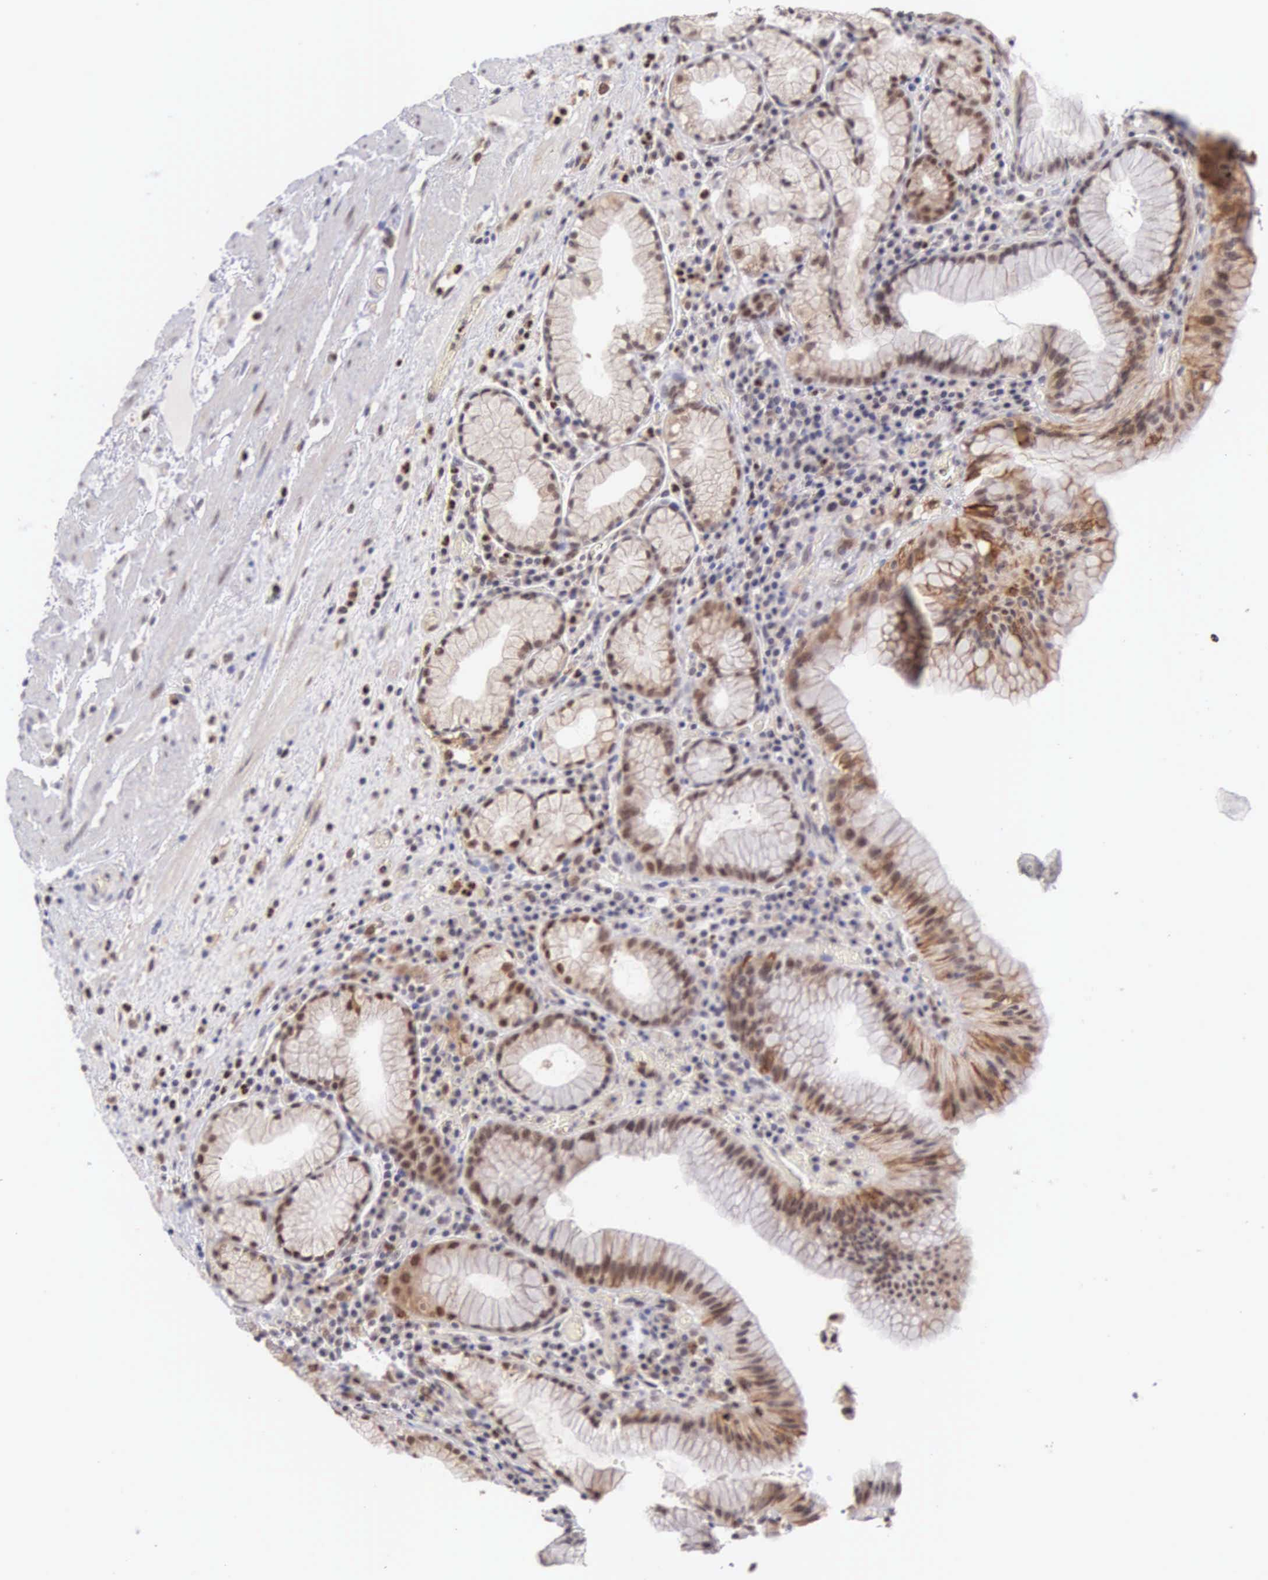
{"staining": {"intensity": "strong", "quantity": ">75%", "location": "nuclear"}, "tissue": "stomach", "cell_type": "Glandular cells", "image_type": "normal", "snomed": [{"axis": "morphology", "description": "Normal tissue, NOS"}, {"axis": "topography", "description": "Stomach, lower"}, {"axis": "topography", "description": "Duodenum"}], "caption": "A photomicrograph showing strong nuclear expression in approximately >75% of glandular cells in normal stomach, as visualized by brown immunohistochemical staining.", "gene": "GRK3", "patient": {"sex": "male", "age": 84}}